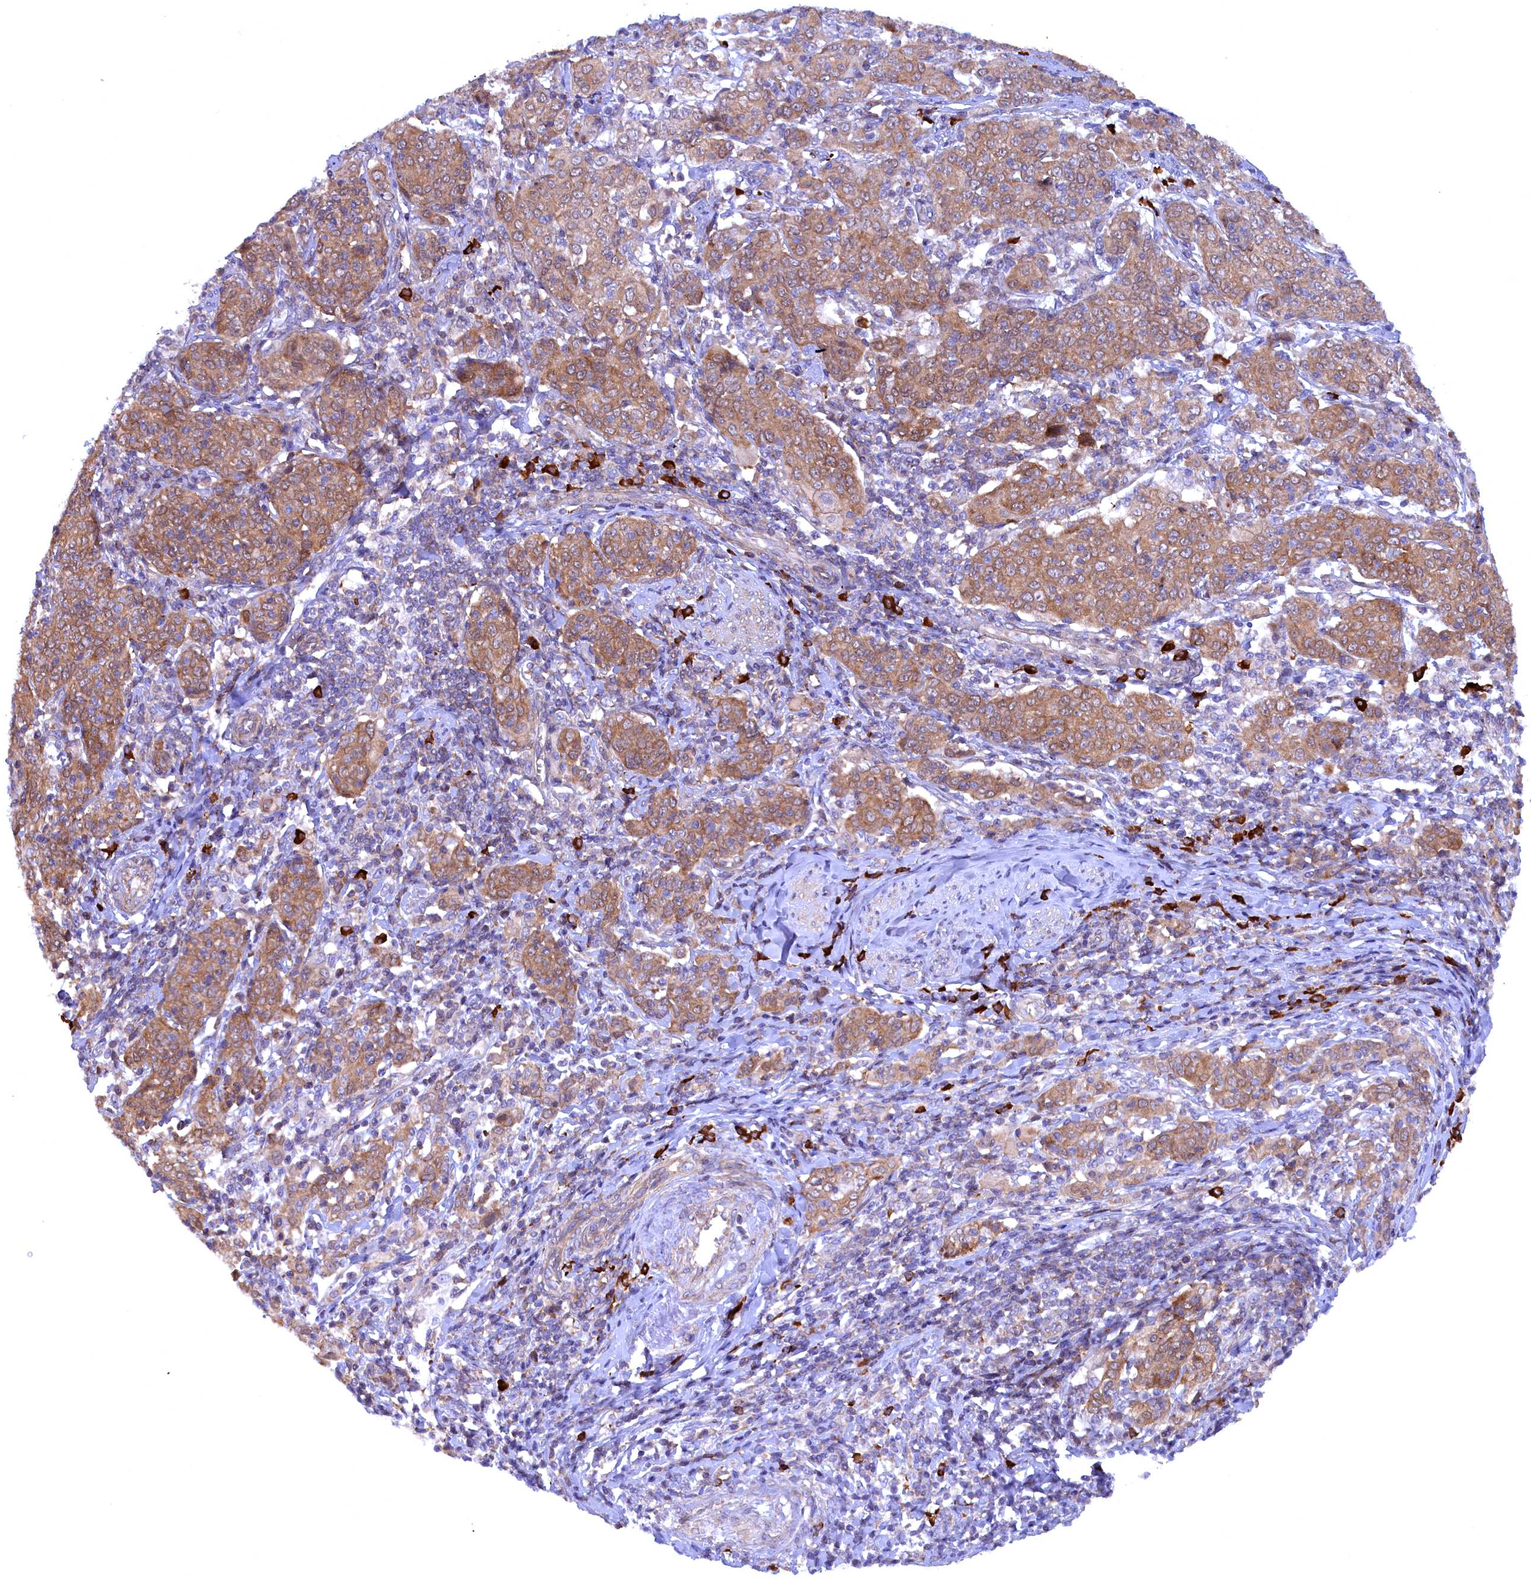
{"staining": {"intensity": "moderate", "quantity": ">75%", "location": "cytoplasmic/membranous"}, "tissue": "cervical cancer", "cell_type": "Tumor cells", "image_type": "cancer", "snomed": [{"axis": "morphology", "description": "Squamous cell carcinoma, NOS"}, {"axis": "topography", "description": "Cervix"}], "caption": "Protein staining displays moderate cytoplasmic/membranous positivity in about >75% of tumor cells in cervical cancer.", "gene": "JPT2", "patient": {"sex": "female", "age": 67}}